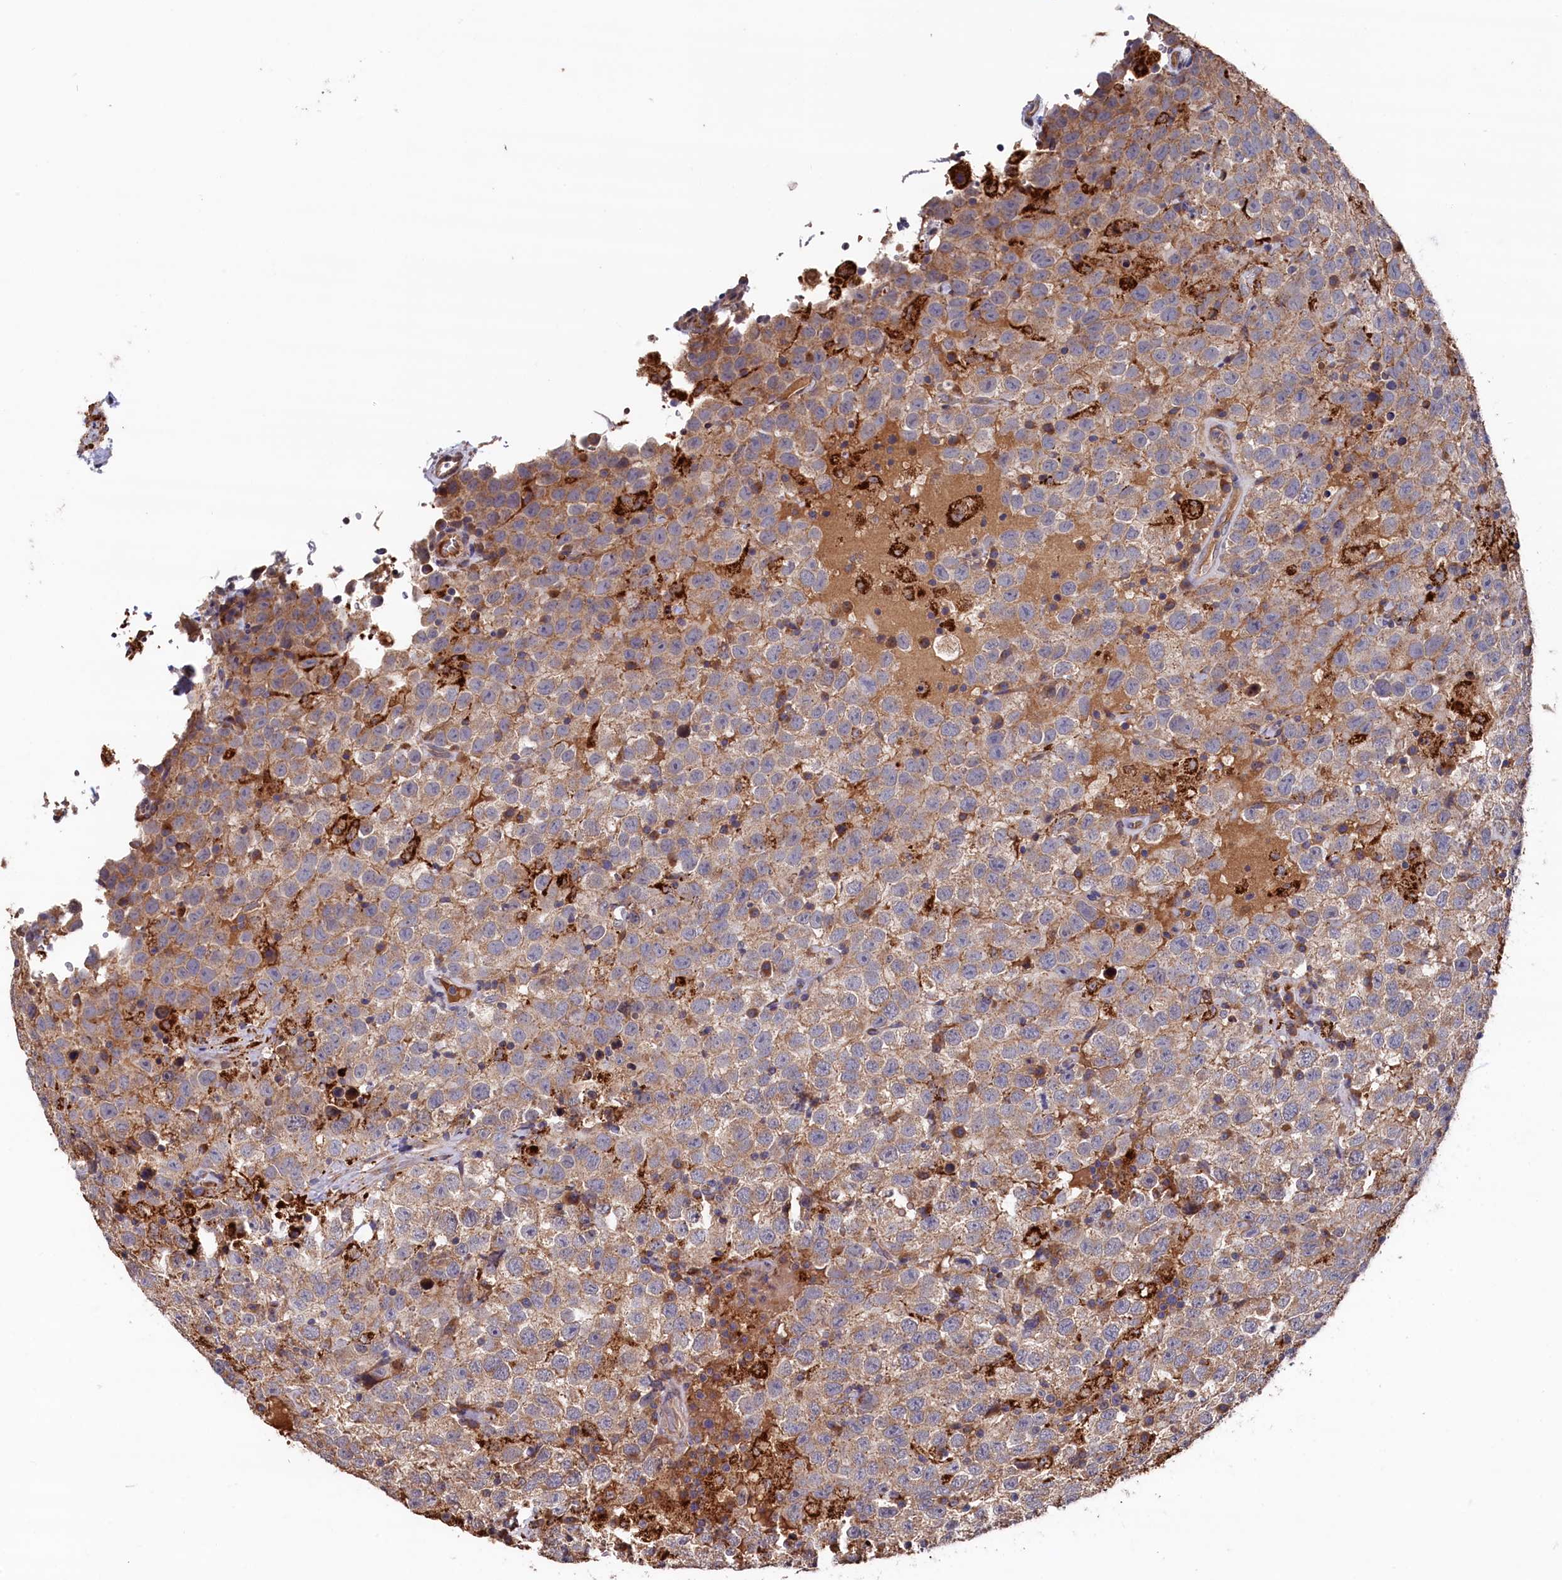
{"staining": {"intensity": "weak", "quantity": ">75%", "location": "cytoplasmic/membranous"}, "tissue": "testis cancer", "cell_type": "Tumor cells", "image_type": "cancer", "snomed": [{"axis": "morphology", "description": "Seminoma, NOS"}, {"axis": "topography", "description": "Testis"}], "caption": "About >75% of tumor cells in testis cancer (seminoma) show weak cytoplasmic/membranous protein expression as visualized by brown immunohistochemical staining.", "gene": "SLC12A4", "patient": {"sex": "male", "age": 41}}